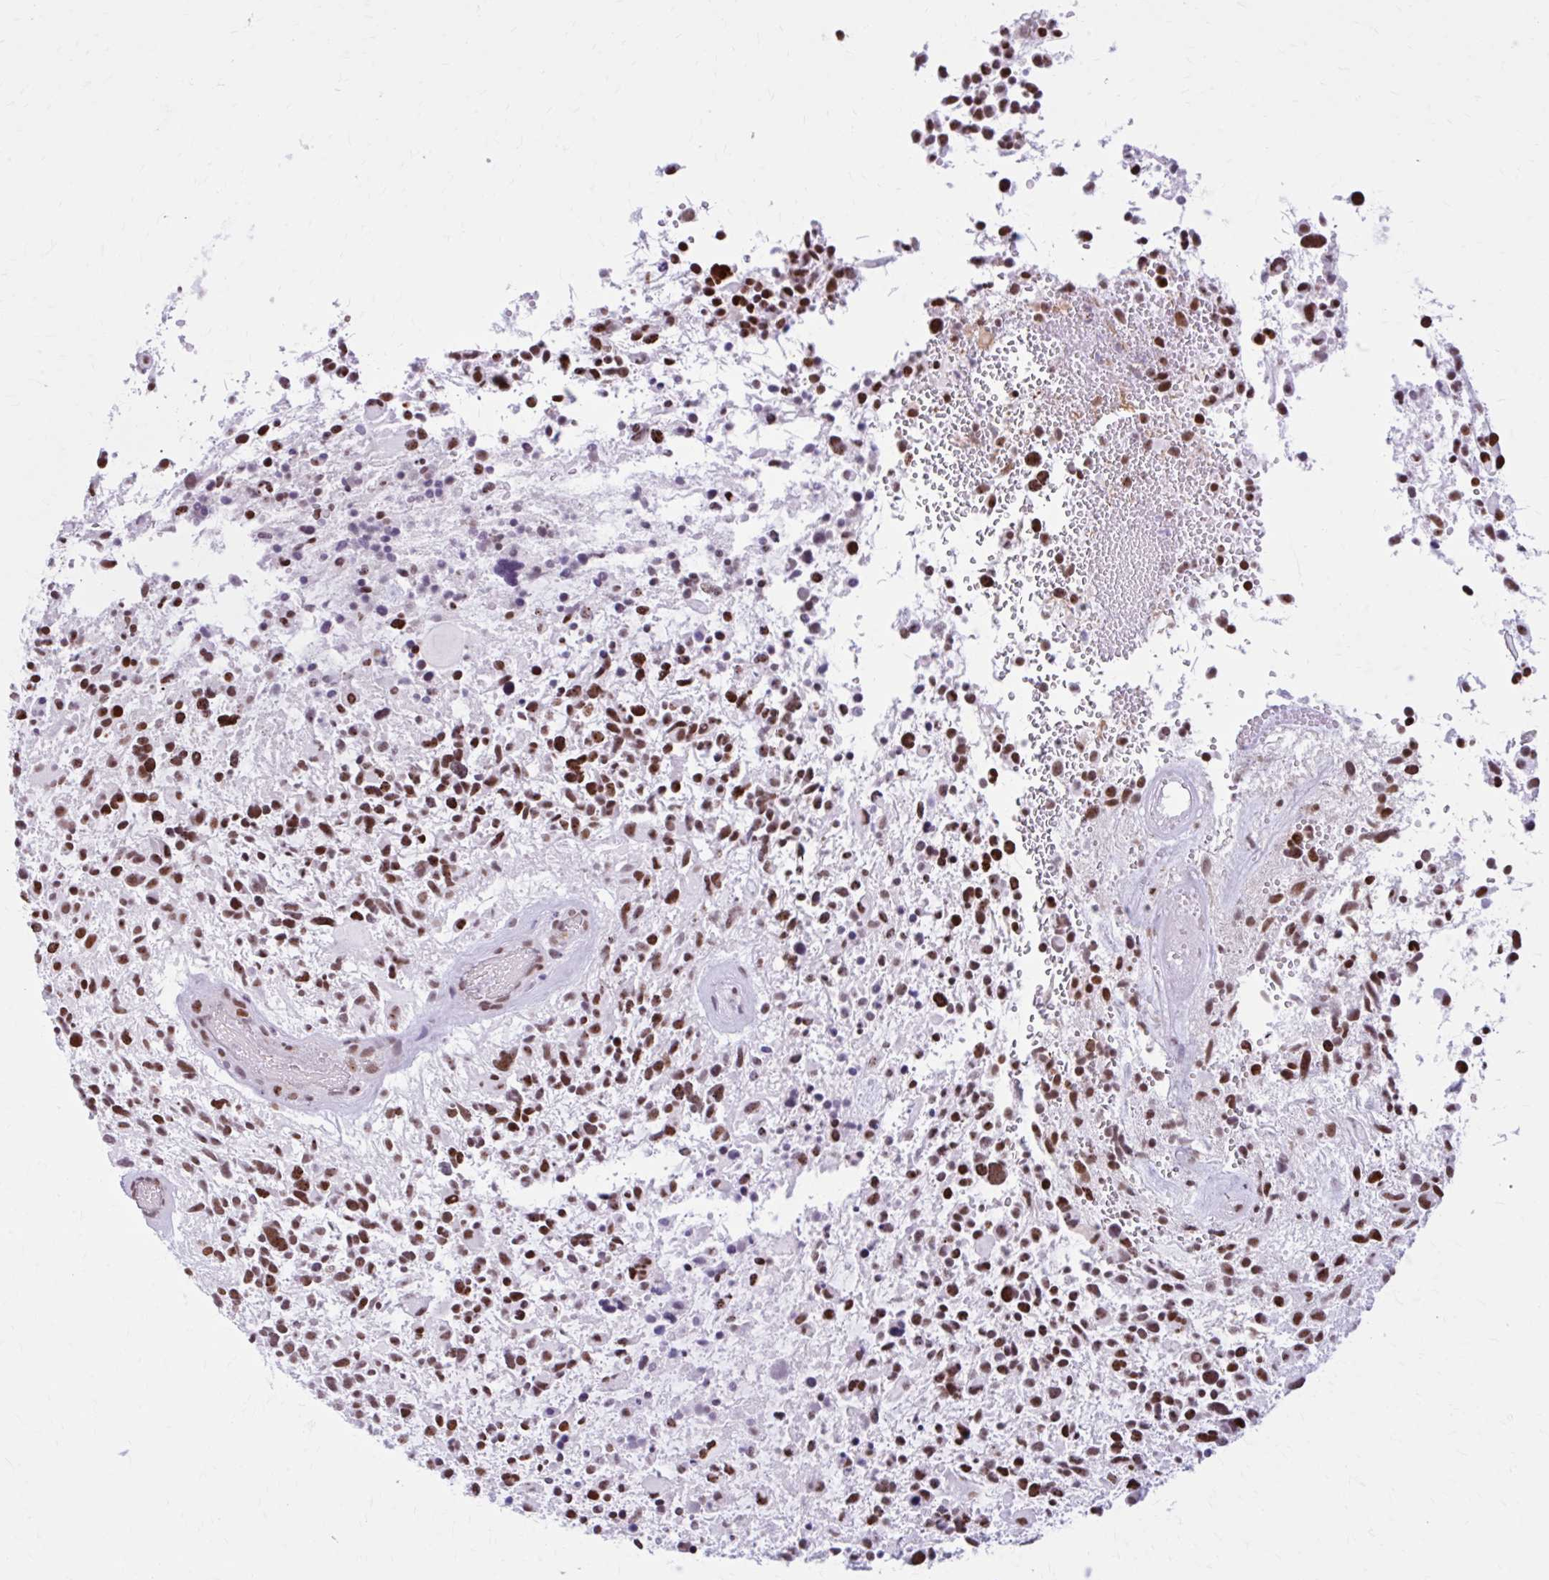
{"staining": {"intensity": "strong", "quantity": ">75%", "location": "nuclear"}, "tissue": "glioma", "cell_type": "Tumor cells", "image_type": "cancer", "snomed": [{"axis": "morphology", "description": "Glioma, malignant, High grade"}, {"axis": "topography", "description": "Brain"}], "caption": "High-magnification brightfield microscopy of glioma stained with DAB (3,3'-diaminobenzidine) (brown) and counterstained with hematoxylin (blue). tumor cells exhibit strong nuclear expression is appreciated in about>75% of cells.", "gene": "PABIR1", "patient": {"sex": "female", "age": 11}}